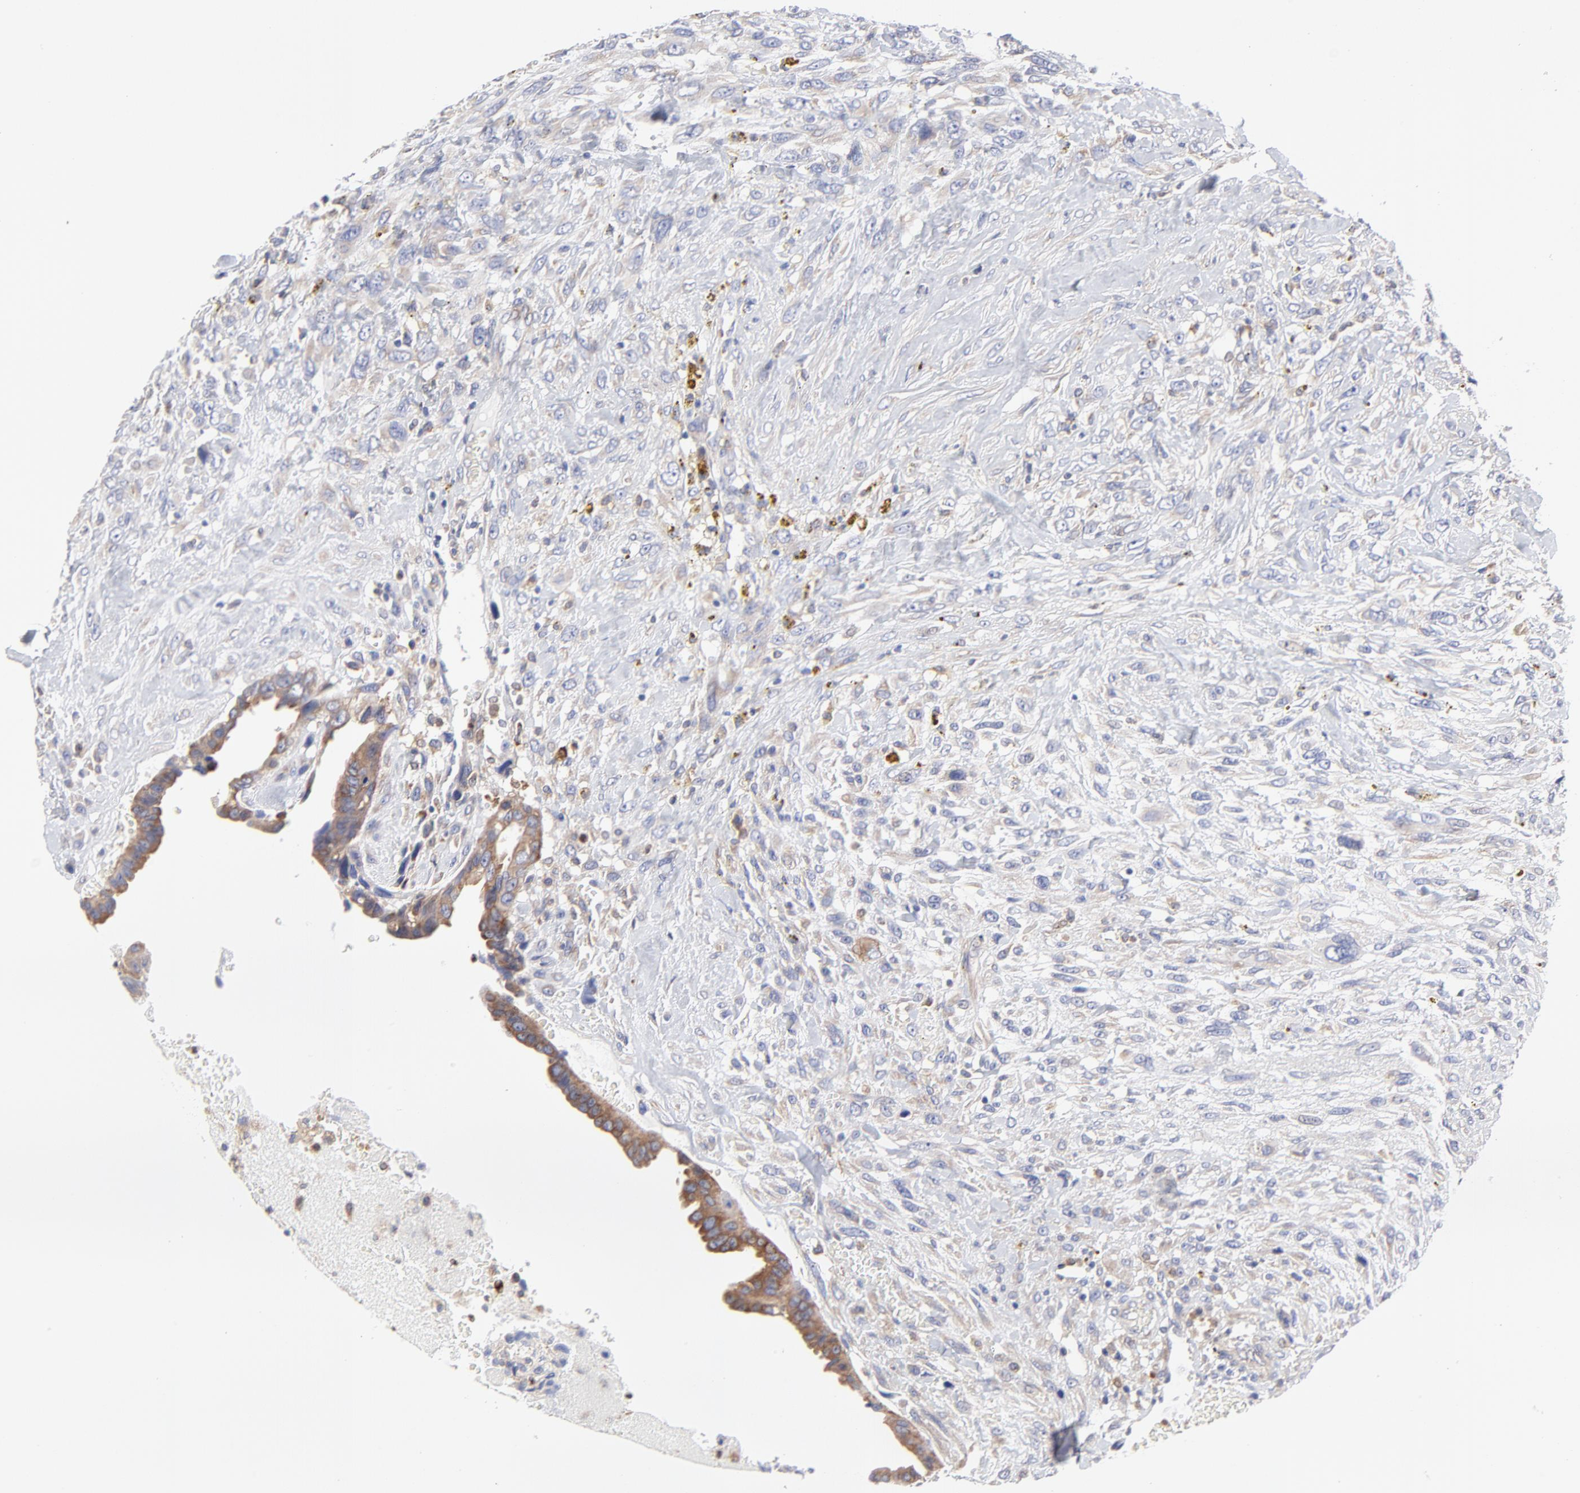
{"staining": {"intensity": "weak", "quantity": ">75%", "location": "cytoplasmic/membranous"}, "tissue": "breast cancer", "cell_type": "Tumor cells", "image_type": "cancer", "snomed": [{"axis": "morphology", "description": "Neoplasm, malignant, NOS"}, {"axis": "topography", "description": "Breast"}], "caption": "A high-resolution photomicrograph shows IHC staining of malignant neoplasm (breast), which displays weak cytoplasmic/membranous expression in approximately >75% of tumor cells. (DAB = brown stain, brightfield microscopy at high magnification).", "gene": "MOSPD2", "patient": {"sex": "female", "age": 50}}